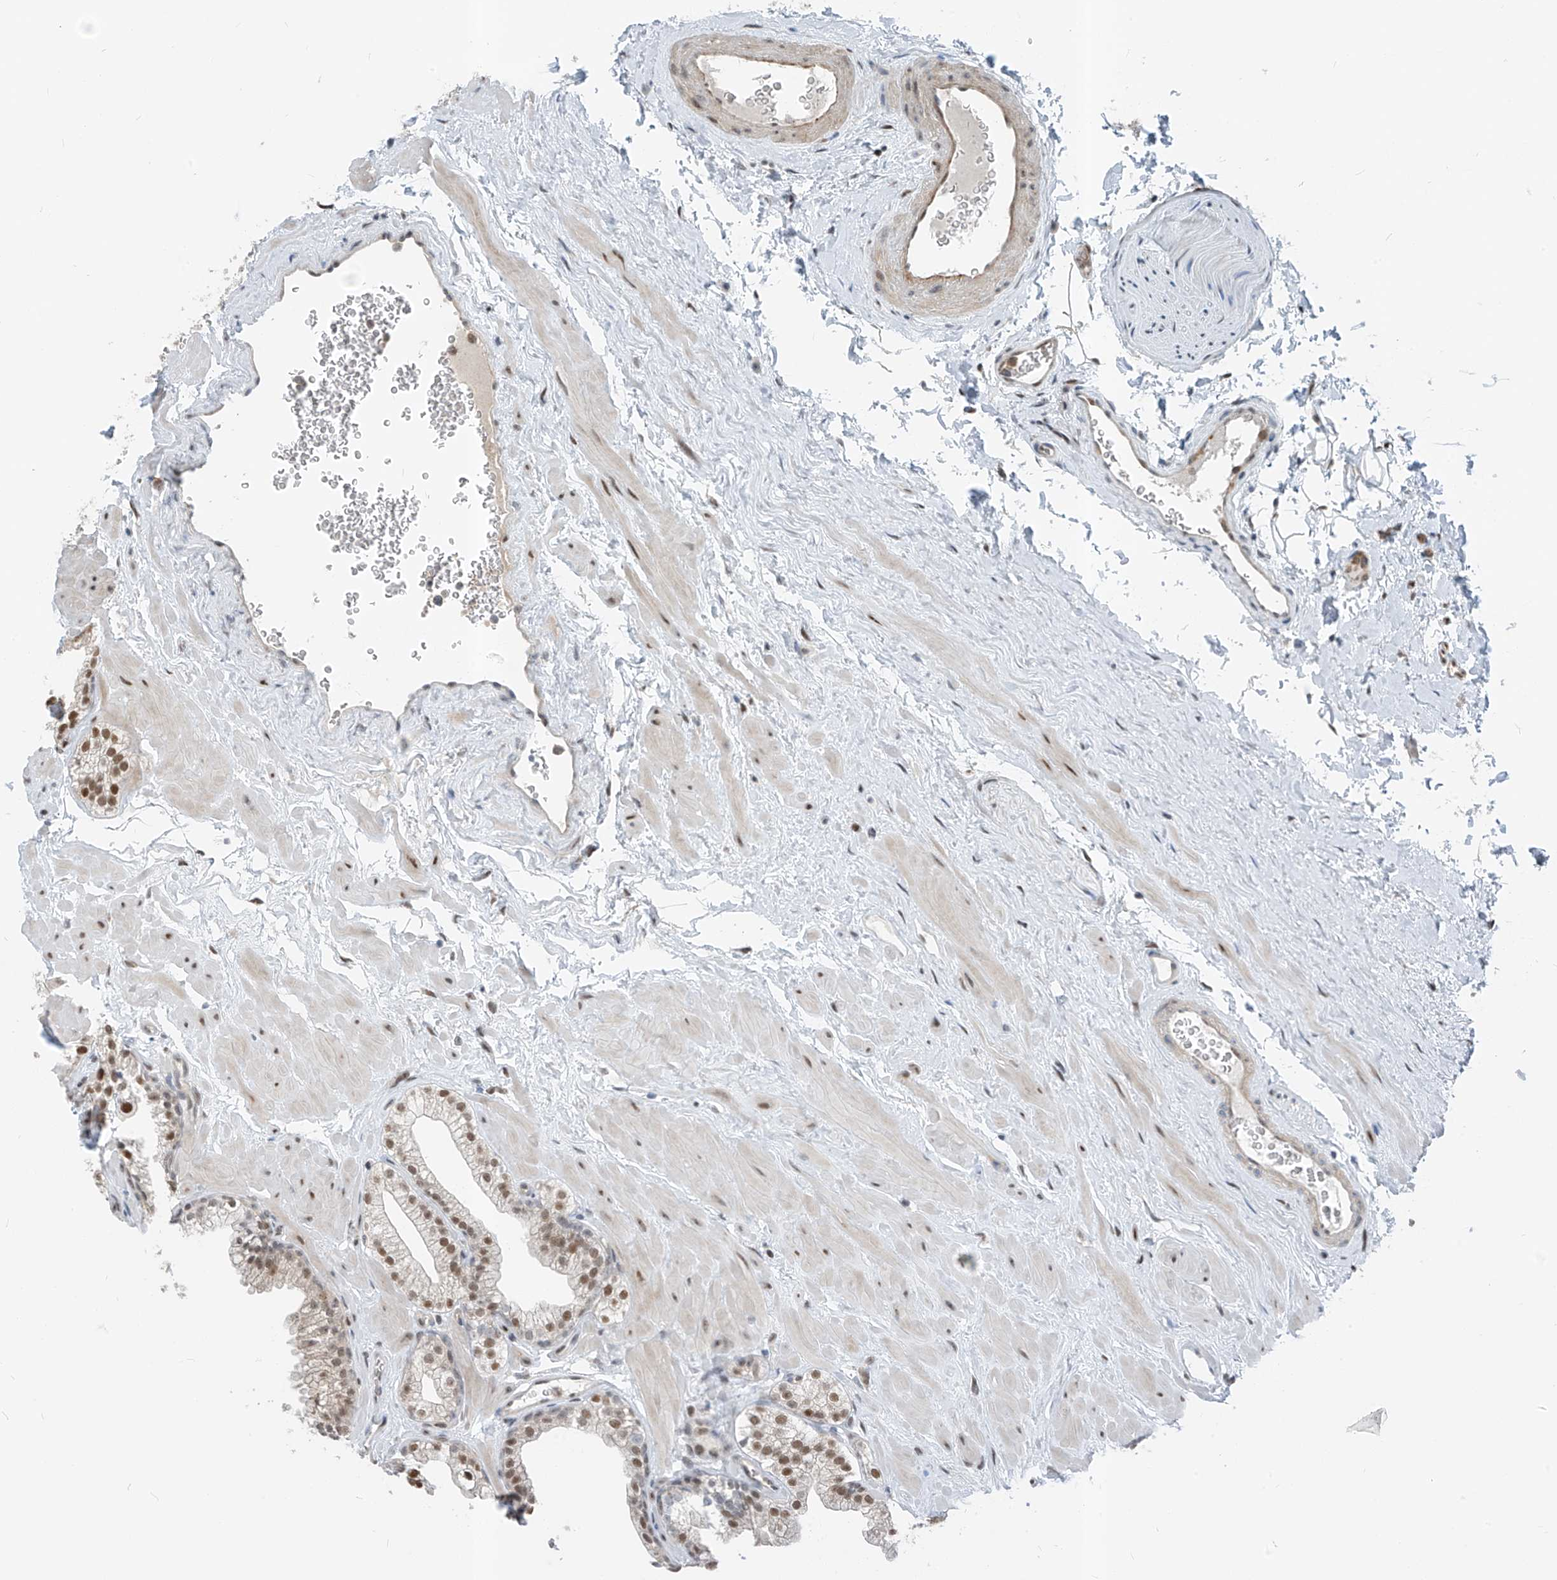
{"staining": {"intensity": "moderate", "quantity": "25%-75%", "location": "nuclear"}, "tissue": "prostate", "cell_type": "Glandular cells", "image_type": "normal", "snomed": [{"axis": "morphology", "description": "Normal tissue, NOS"}, {"axis": "morphology", "description": "Urothelial carcinoma, Low grade"}, {"axis": "topography", "description": "Urinary bladder"}, {"axis": "topography", "description": "Prostate"}], "caption": "IHC staining of benign prostate, which displays medium levels of moderate nuclear positivity in about 25%-75% of glandular cells indicating moderate nuclear protein expression. The staining was performed using DAB (brown) for protein detection and nuclei were counterstained in hematoxylin (blue).", "gene": "RBP7", "patient": {"sex": "male", "age": 60}}